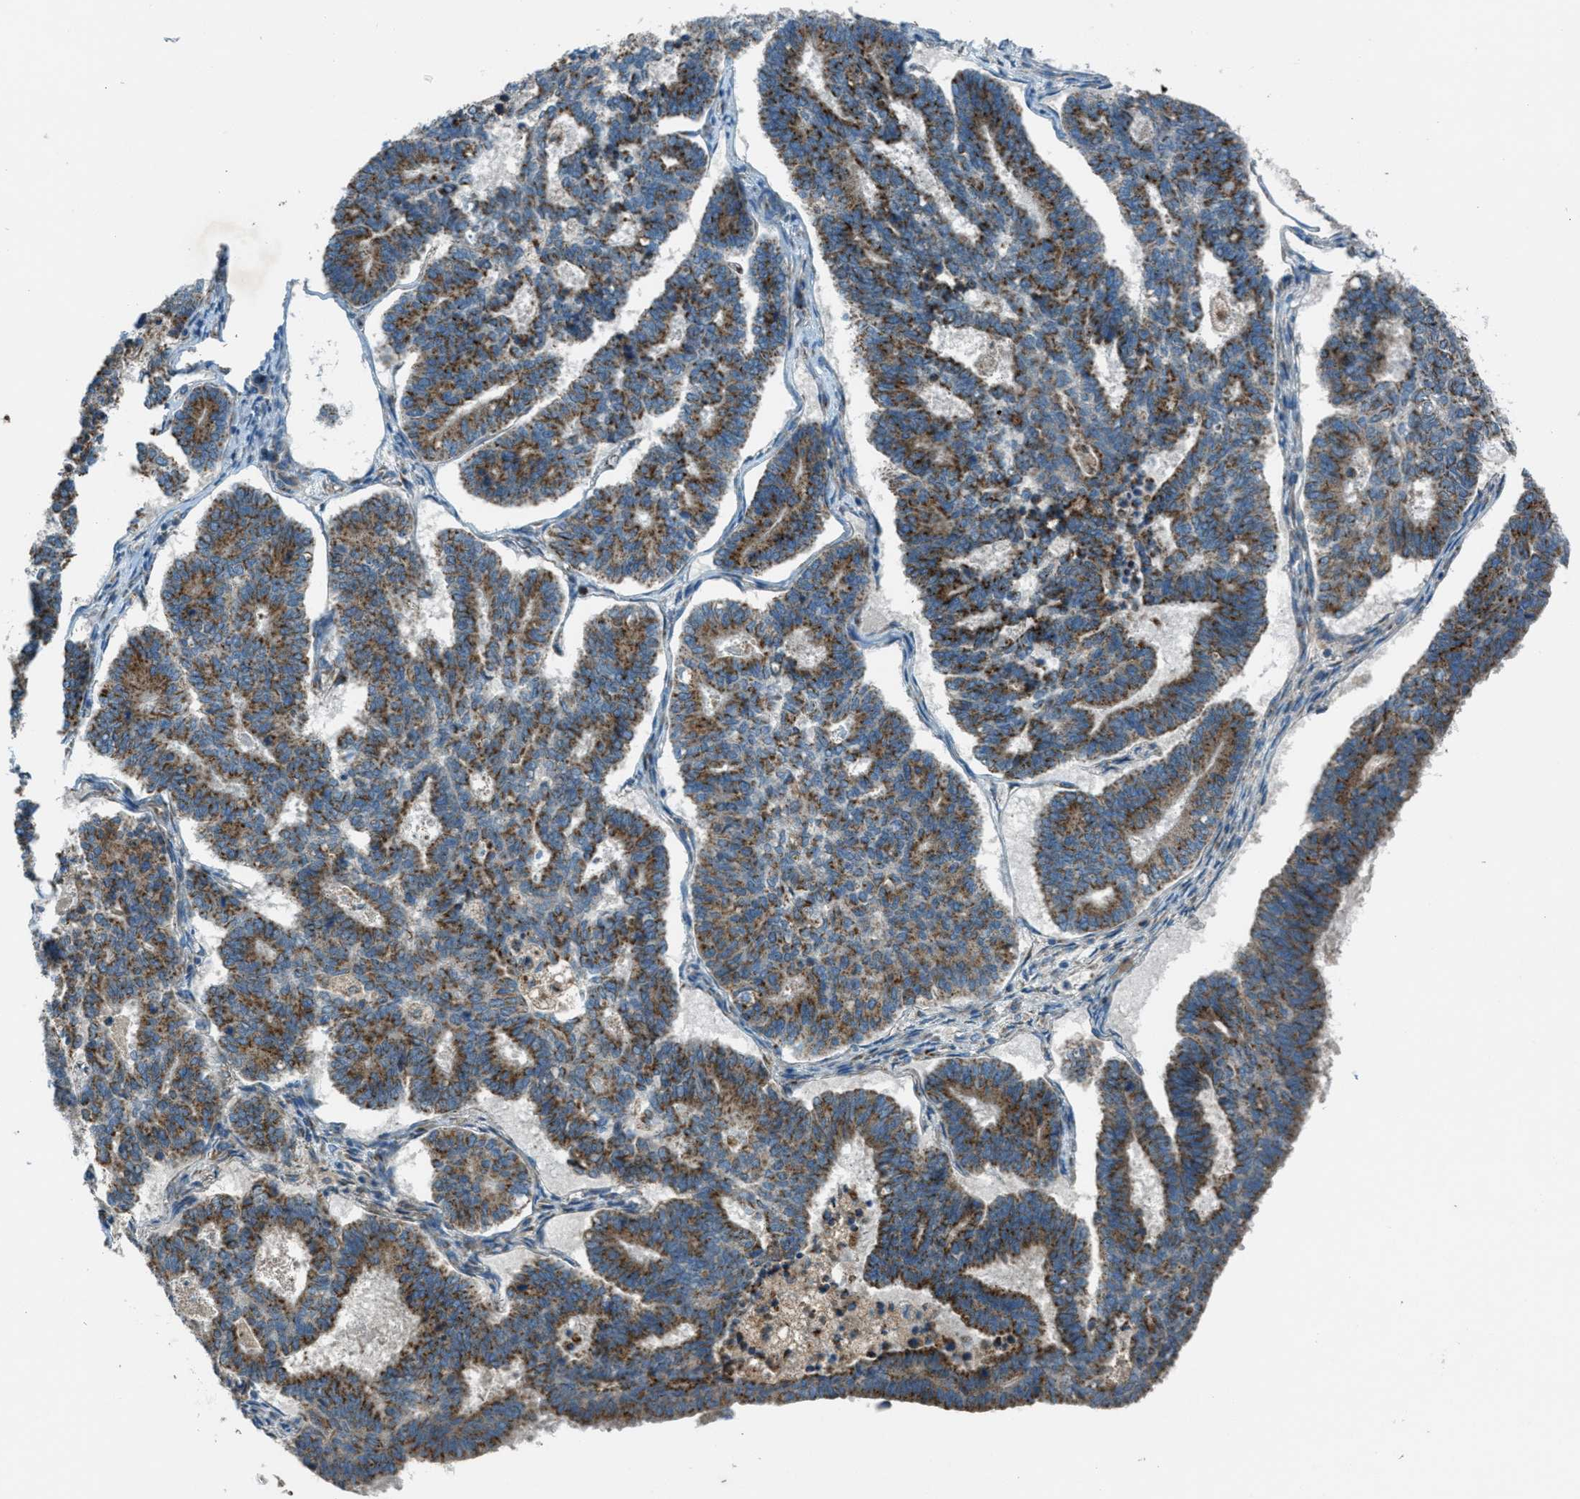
{"staining": {"intensity": "moderate", "quantity": ">75%", "location": "cytoplasmic/membranous"}, "tissue": "endometrial cancer", "cell_type": "Tumor cells", "image_type": "cancer", "snomed": [{"axis": "morphology", "description": "Adenocarcinoma, NOS"}, {"axis": "topography", "description": "Endometrium"}], "caption": "Immunohistochemistry (IHC) of human endometrial cancer (adenocarcinoma) displays medium levels of moderate cytoplasmic/membranous positivity in about >75% of tumor cells.", "gene": "BCKDK", "patient": {"sex": "female", "age": 70}}